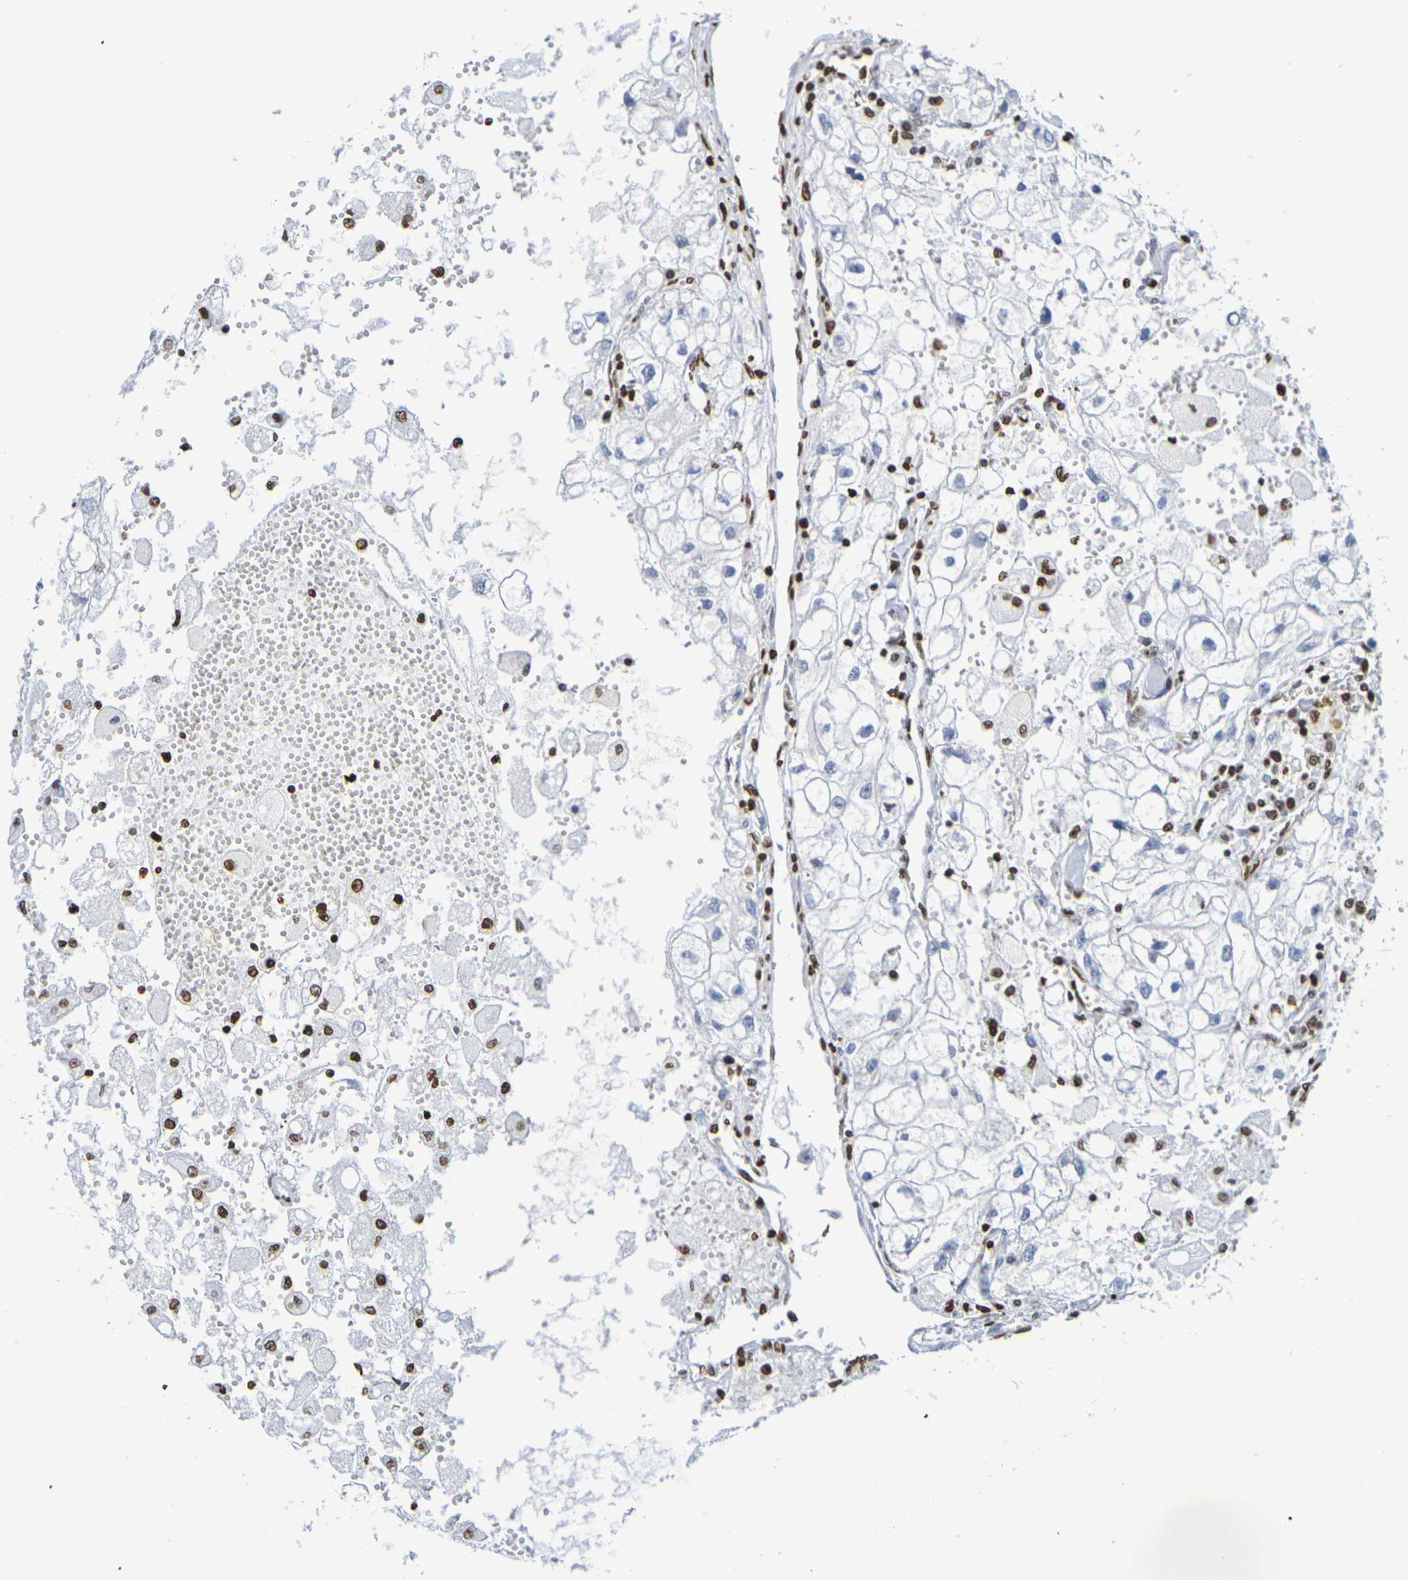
{"staining": {"intensity": "negative", "quantity": "none", "location": "none"}, "tissue": "renal cancer", "cell_type": "Tumor cells", "image_type": "cancer", "snomed": [{"axis": "morphology", "description": "Adenocarcinoma, NOS"}, {"axis": "topography", "description": "Kidney"}], "caption": "The immunohistochemistry (IHC) micrograph has no significant positivity in tumor cells of renal cancer (adenocarcinoma) tissue.", "gene": "H1-5", "patient": {"sex": "female", "age": 70}}